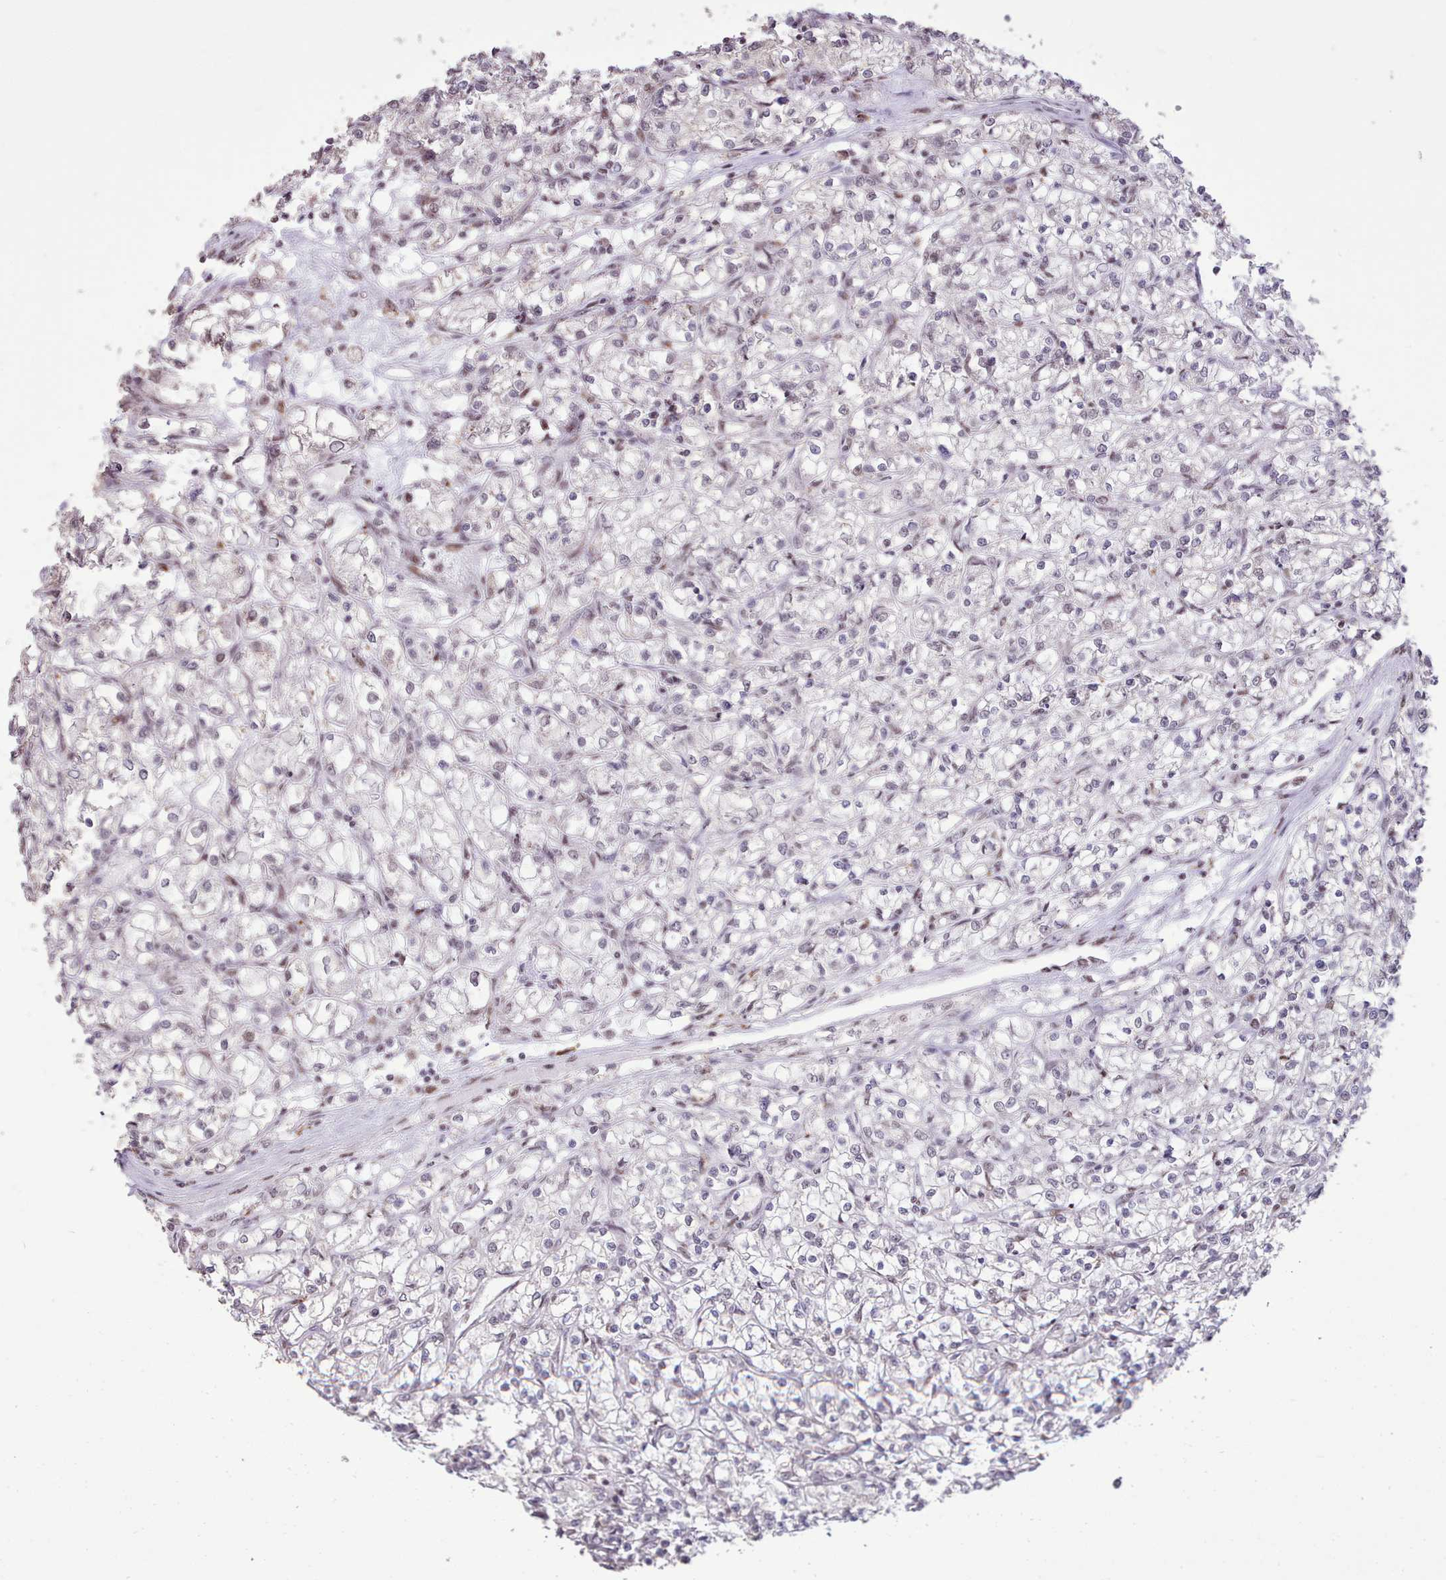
{"staining": {"intensity": "negative", "quantity": "none", "location": "none"}, "tissue": "renal cancer", "cell_type": "Tumor cells", "image_type": "cancer", "snomed": [{"axis": "morphology", "description": "Adenocarcinoma, NOS"}, {"axis": "topography", "description": "Kidney"}], "caption": "Tumor cells show no significant protein positivity in adenocarcinoma (renal).", "gene": "TAF15", "patient": {"sex": "female", "age": 59}}